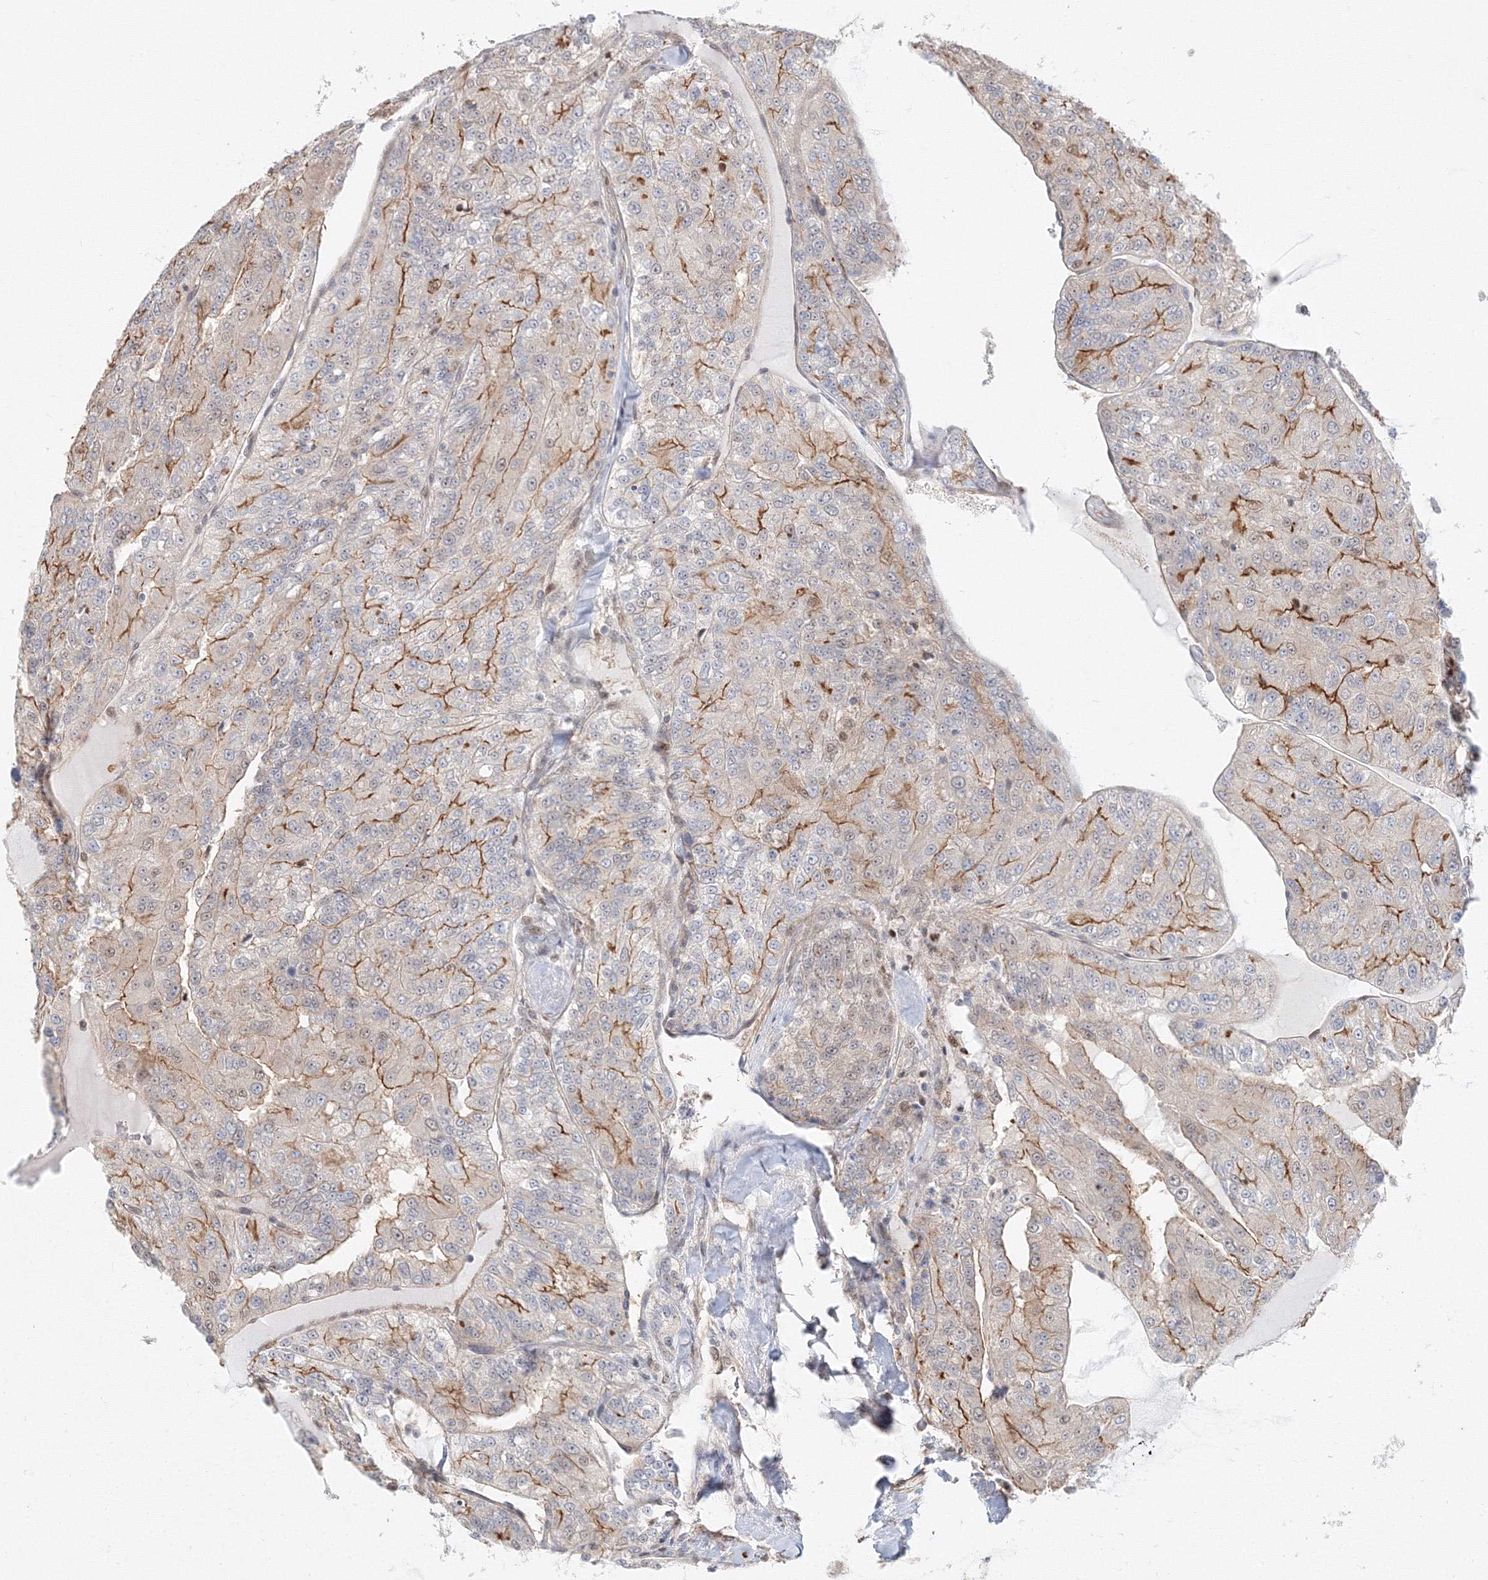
{"staining": {"intensity": "moderate", "quantity": "25%-75%", "location": "cytoplasmic/membranous"}, "tissue": "renal cancer", "cell_type": "Tumor cells", "image_type": "cancer", "snomed": [{"axis": "morphology", "description": "Adenocarcinoma, NOS"}, {"axis": "topography", "description": "Kidney"}], "caption": "Protein analysis of renal adenocarcinoma tissue reveals moderate cytoplasmic/membranous staining in approximately 25%-75% of tumor cells.", "gene": "ARHGAP21", "patient": {"sex": "female", "age": 63}}